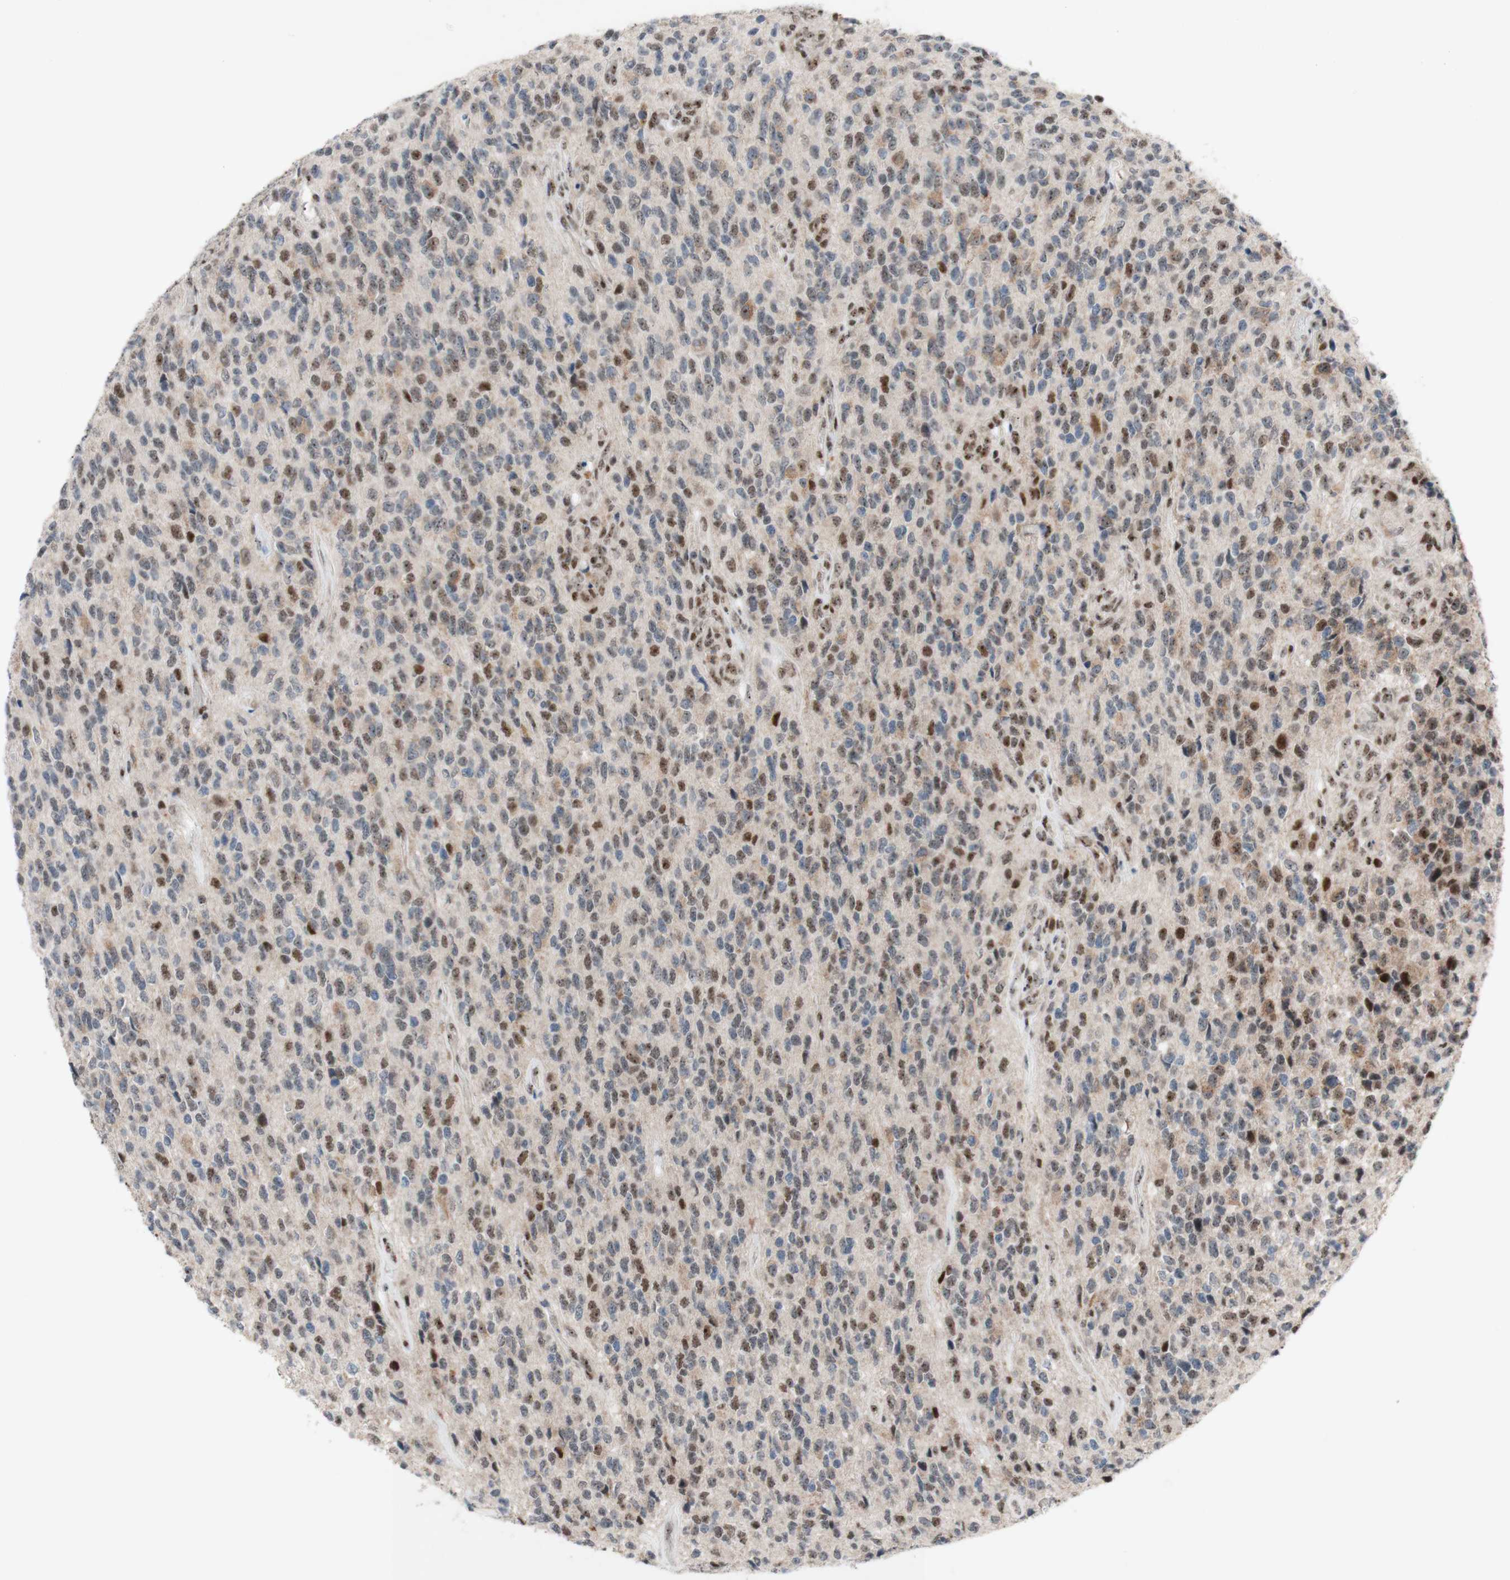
{"staining": {"intensity": "moderate", "quantity": "25%-75%", "location": "nuclear"}, "tissue": "glioma", "cell_type": "Tumor cells", "image_type": "cancer", "snomed": [{"axis": "morphology", "description": "Glioma, malignant, High grade"}, {"axis": "topography", "description": "pancreas cauda"}], "caption": "The immunohistochemical stain labels moderate nuclear expression in tumor cells of malignant high-grade glioma tissue.", "gene": "POLR1A", "patient": {"sex": "male", "age": 60}}